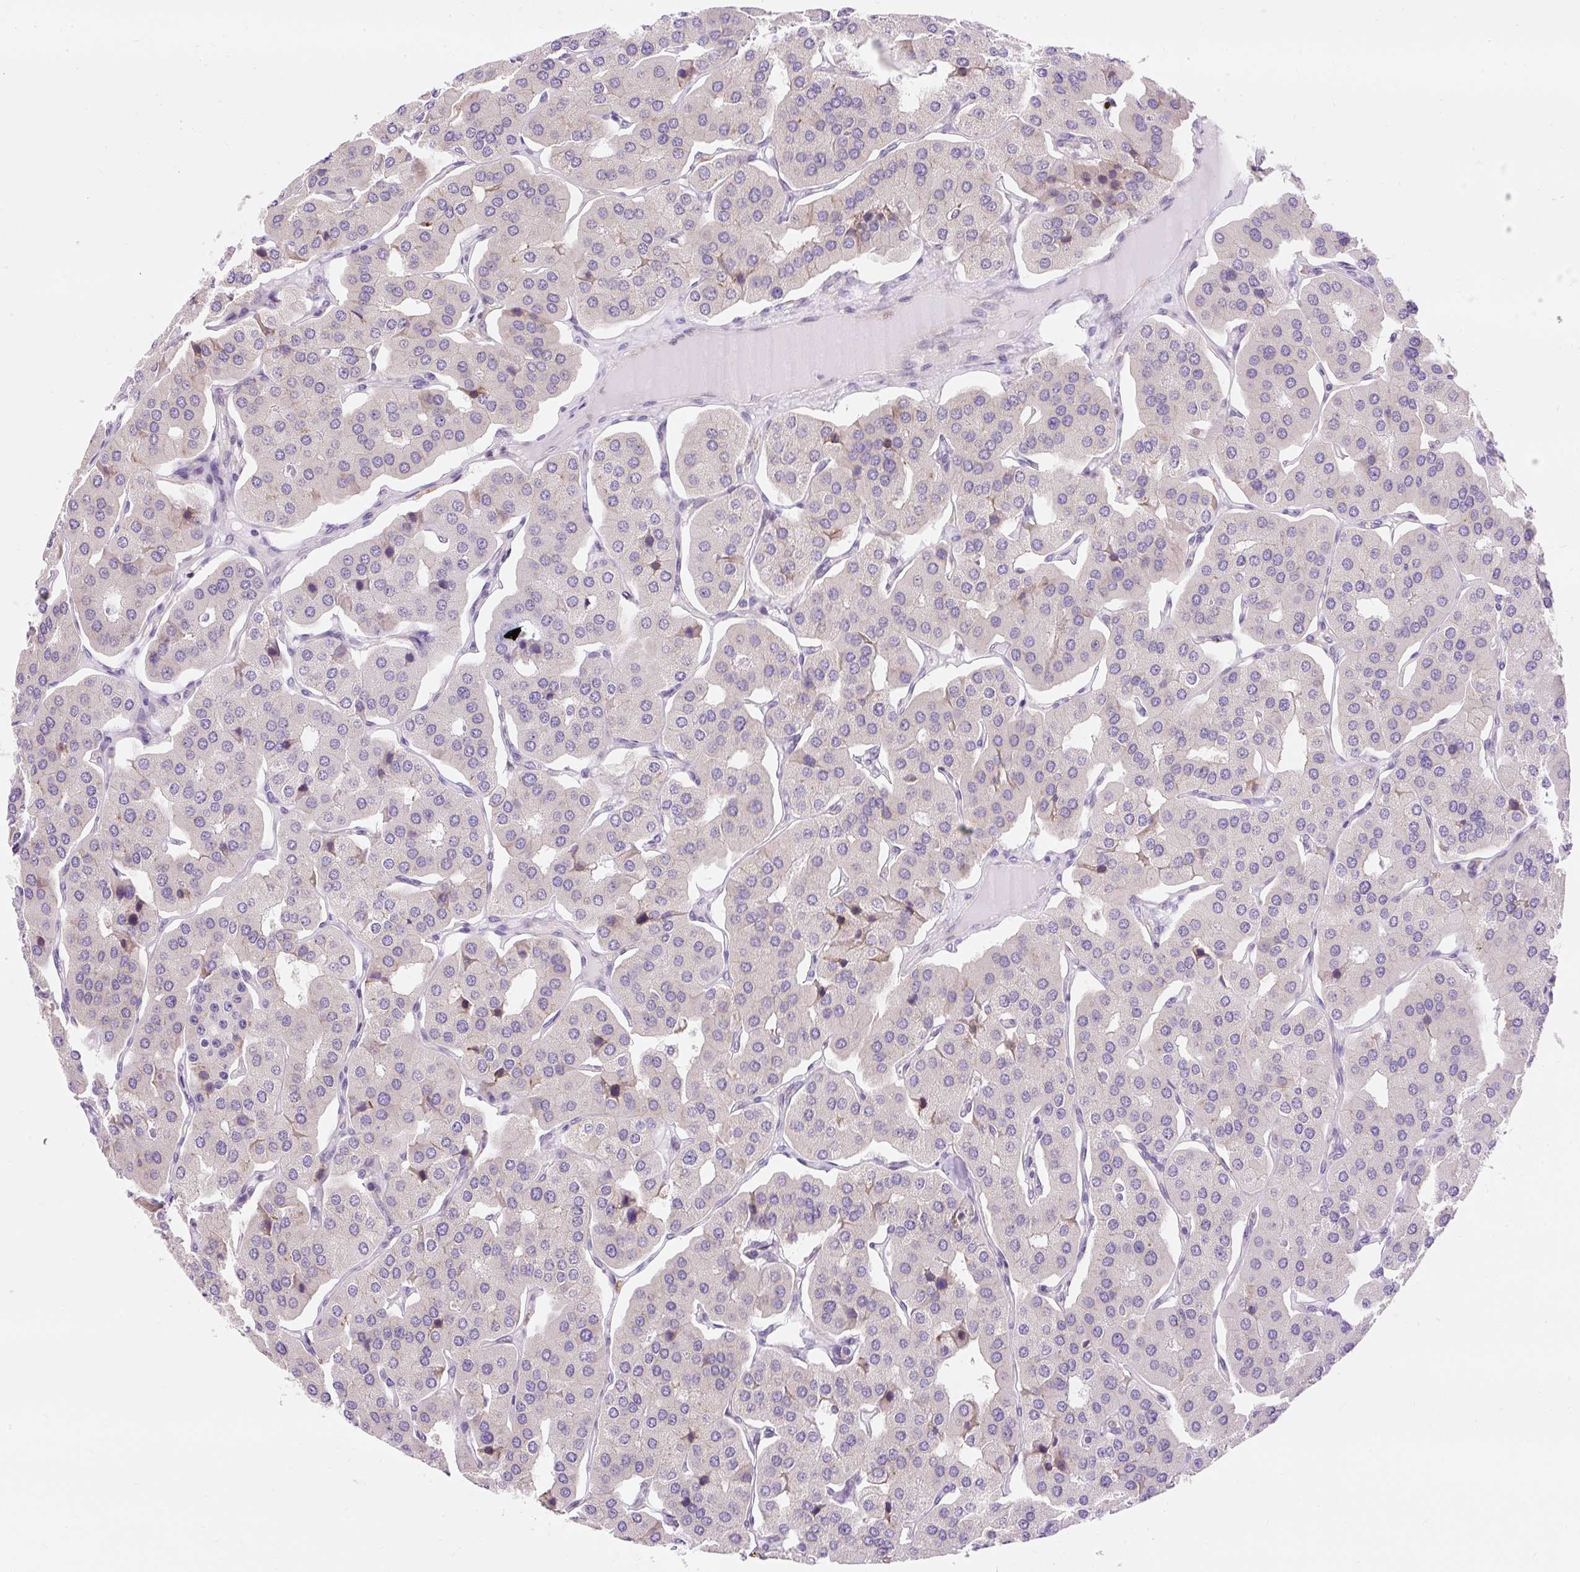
{"staining": {"intensity": "negative", "quantity": "none", "location": "none"}, "tissue": "parathyroid gland", "cell_type": "Glandular cells", "image_type": "normal", "snomed": [{"axis": "morphology", "description": "Normal tissue, NOS"}, {"axis": "morphology", "description": "Adenoma, NOS"}, {"axis": "topography", "description": "Parathyroid gland"}], "caption": "Parathyroid gland was stained to show a protein in brown. There is no significant expression in glandular cells. (DAB (3,3'-diaminobenzidine) immunohistochemistry (IHC) visualized using brightfield microscopy, high magnification).", "gene": "GPR45", "patient": {"sex": "female", "age": 86}}